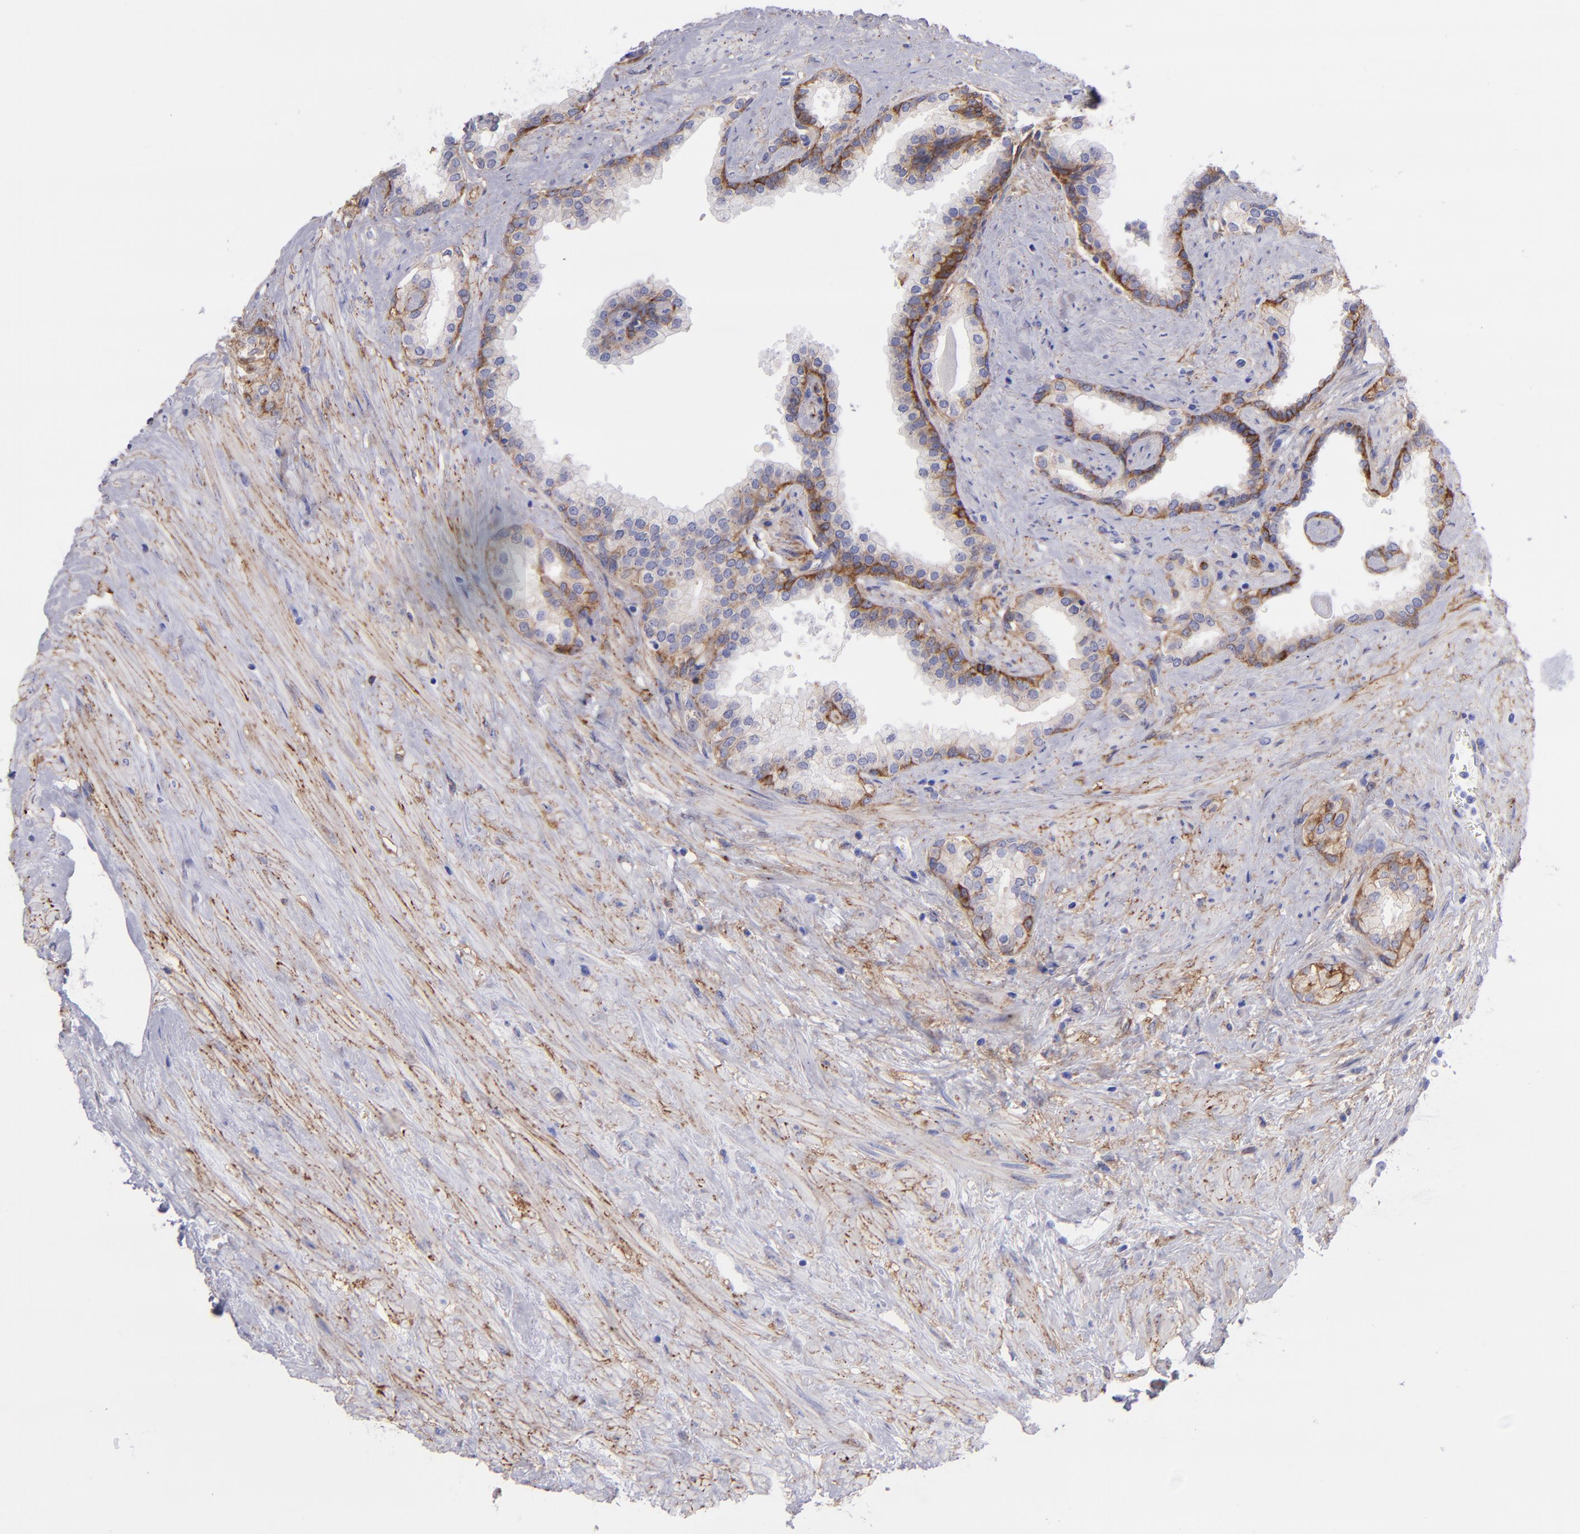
{"staining": {"intensity": "moderate", "quantity": "25%-75%", "location": "cytoplasmic/membranous"}, "tissue": "prostate", "cell_type": "Glandular cells", "image_type": "normal", "snomed": [{"axis": "morphology", "description": "Normal tissue, NOS"}, {"axis": "topography", "description": "Prostate"}], "caption": "Immunohistochemical staining of unremarkable human prostate displays 25%-75% levels of moderate cytoplasmic/membranous protein expression in approximately 25%-75% of glandular cells.", "gene": "ITGAV", "patient": {"sex": "male", "age": 60}}